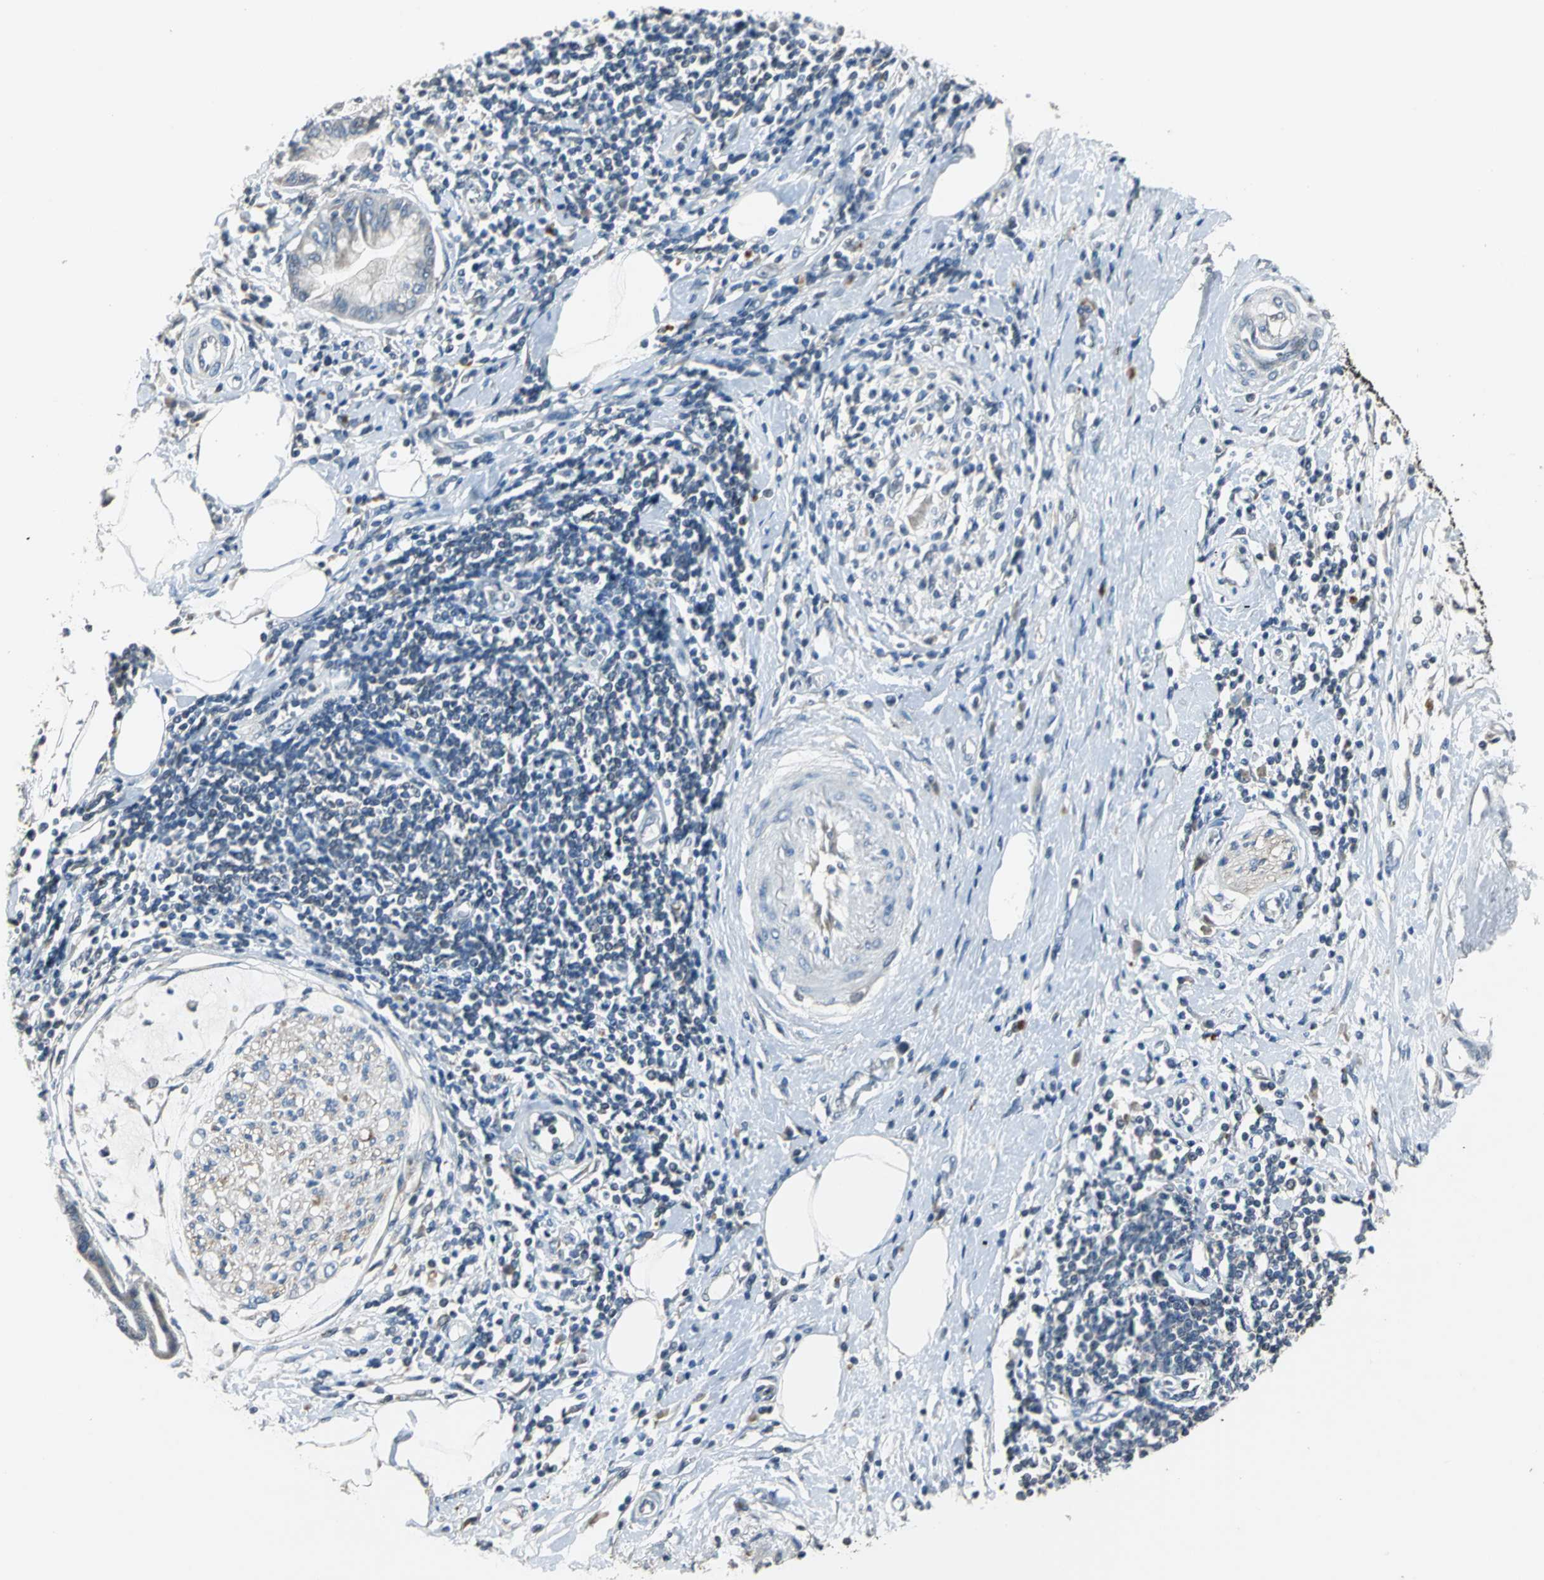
{"staining": {"intensity": "weak", "quantity": "<25%", "location": "cytoplasmic/membranous"}, "tissue": "pancreatic cancer", "cell_type": "Tumor cells", "image_type": "cancer", "snomed": [{"axis": "morphology", "description": "Adenocarcinoma, NOS"}, {"axis": "morphology", "description": "Adenocarcinoma, metastatic, NOS"}, {"axis": "topography", "description": "Lymph node"}, {"axis": "topography", "description": "Pancreas"}, {"axis": "topography", "description": "Duodenum"}], "caption": "Tumor cells show no significant protein staining in pancreatic cancer (adenocarcinoma). (DAB immunohistochemistry (IHC) visualized using brightfield microscopy, high magnification).", "gene": "JADE3", "patient": {"sex": "female", "age": 64}}